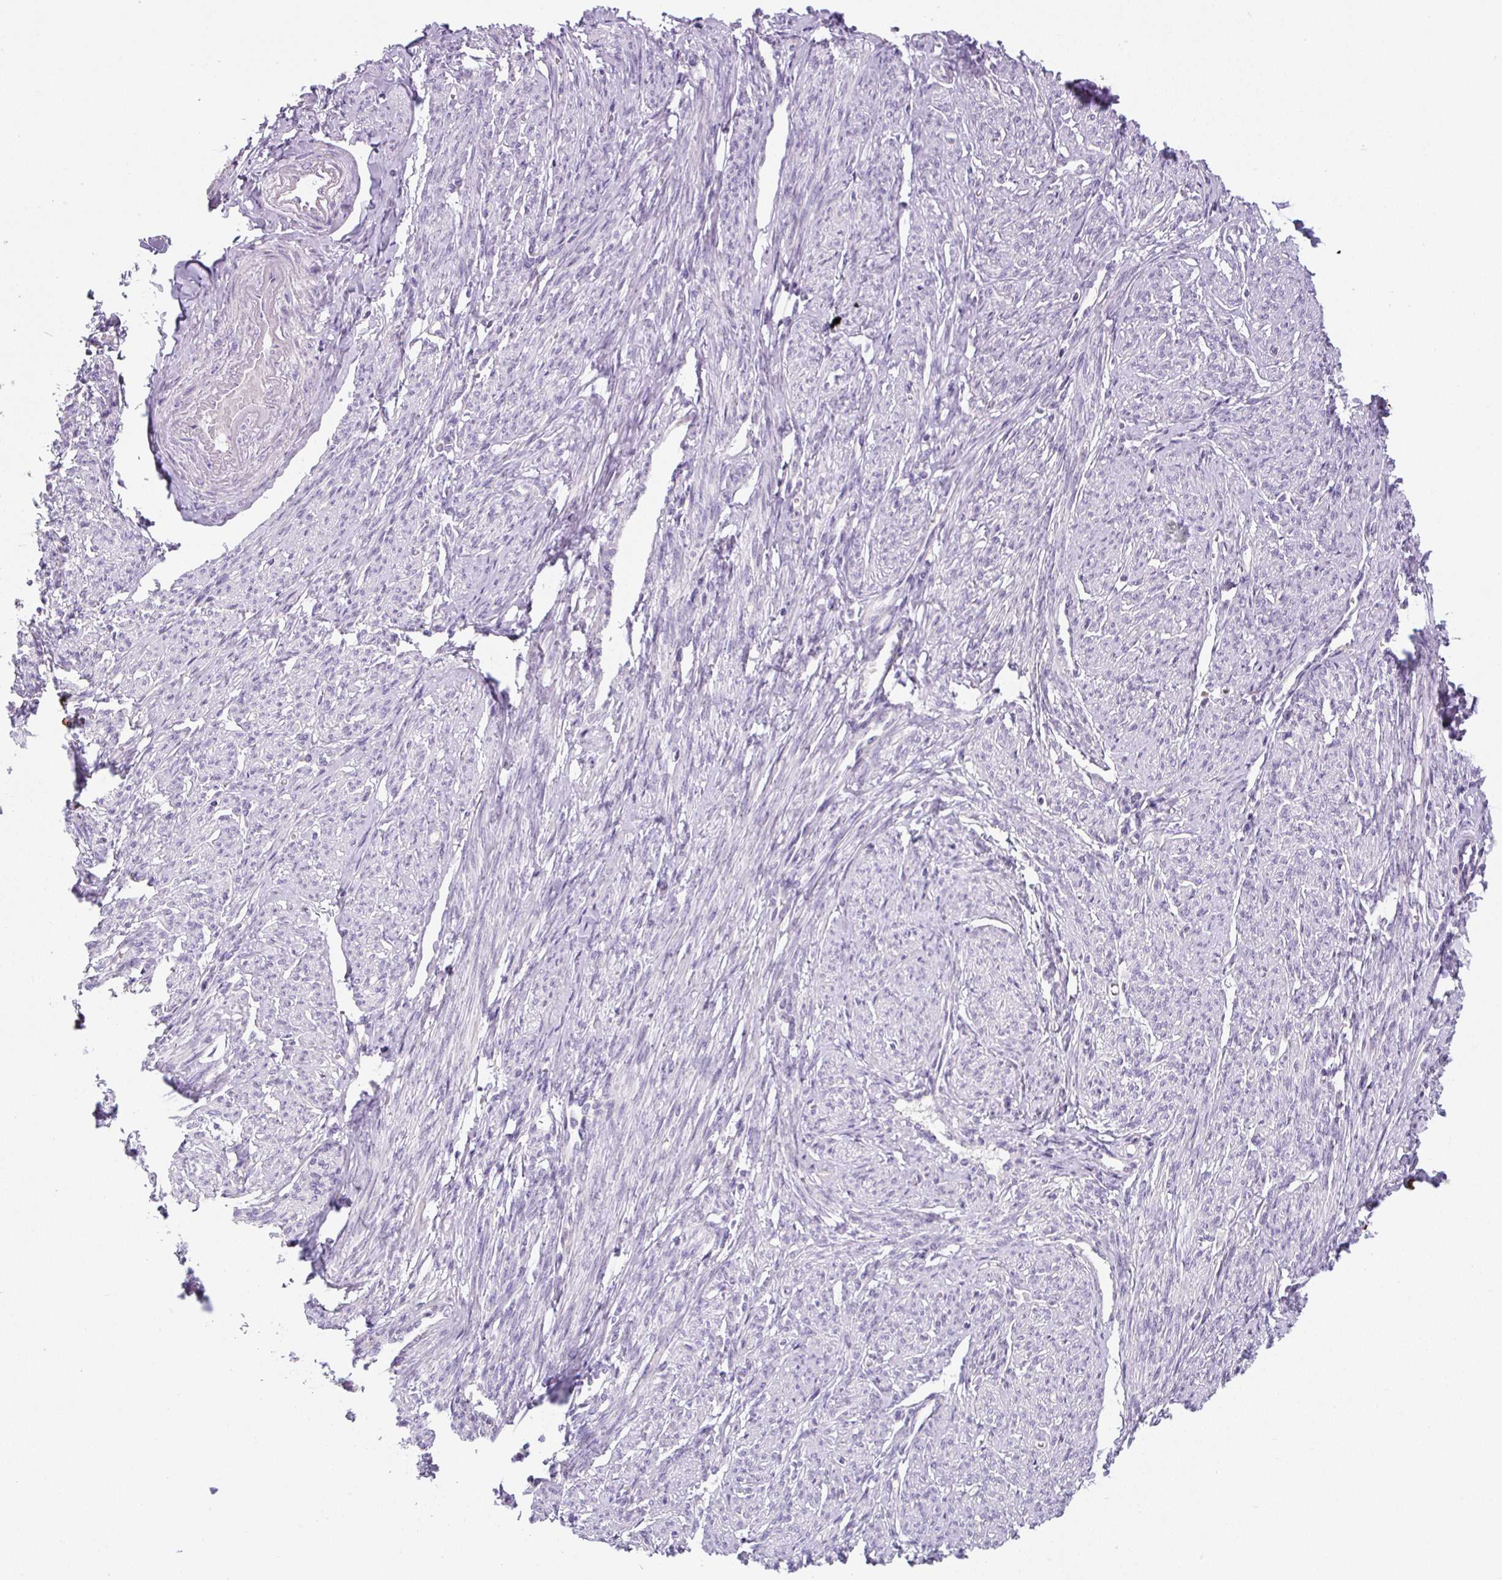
{"staining": {"intensity": "negative", "quantity": "none", "location": "none"}, "tissue": "smooth muscle", "cell_type": "Smooth muscle cells", "image_type": "normal", "snomed": [{"axis": "morphology", "description": "Normal tissue, NOS"}, {"axis": "topography", "description": "Smooth muscle"}], "caption": "Smooth muscle was stained to show a protein in brown. There is no significant positivity in smooth muscle cells. (DAB (3,3'-diaminobenzidine) immunohistochemistry, high magnification).", "gene": "ADAMTS19", "patient": {"sex": "female", "age": 65}}